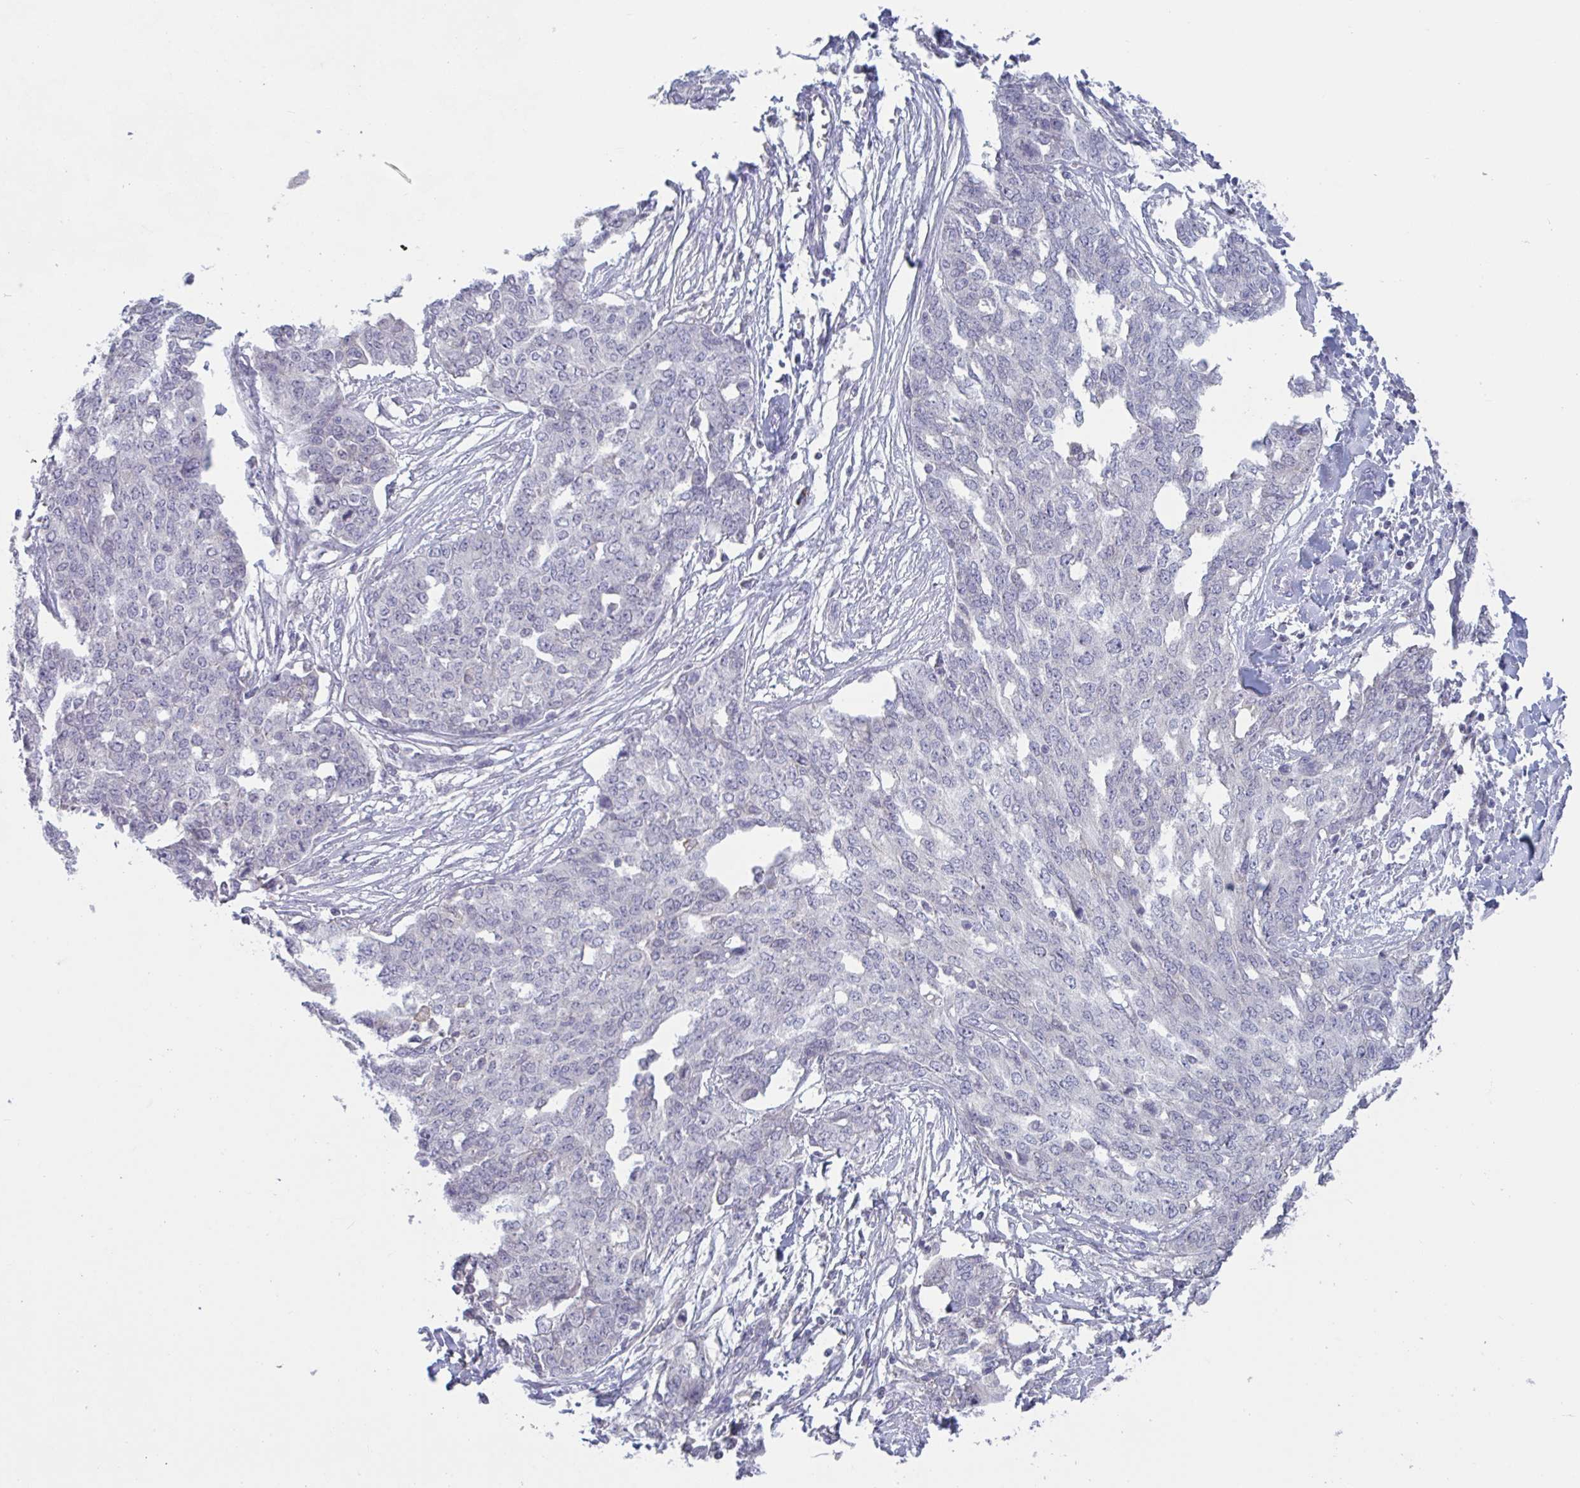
{"staining": {"intensity": "negative", "quantity": "none", "location": "none"}, "tissue": "ovarian cancer", "cell_type": "Tumor cells", "image_type": "cancer", "snomed": [{"axis": "morphology", "description": "Cystadenocarcinoma, serous, NOS"}, {"axis": "topography", "description": "Soft tissue"}, {"axis": "topography", "description": "Ovary"}], "caption": "DAB (3,3'-diaminobenzidine) immunohistochemical staining of serous cystadenocarcinoma (ovarian) reveals no significant expression in tumor cells.", "gene": "STK26", "patient": {"sex": "female", "age": 57}}